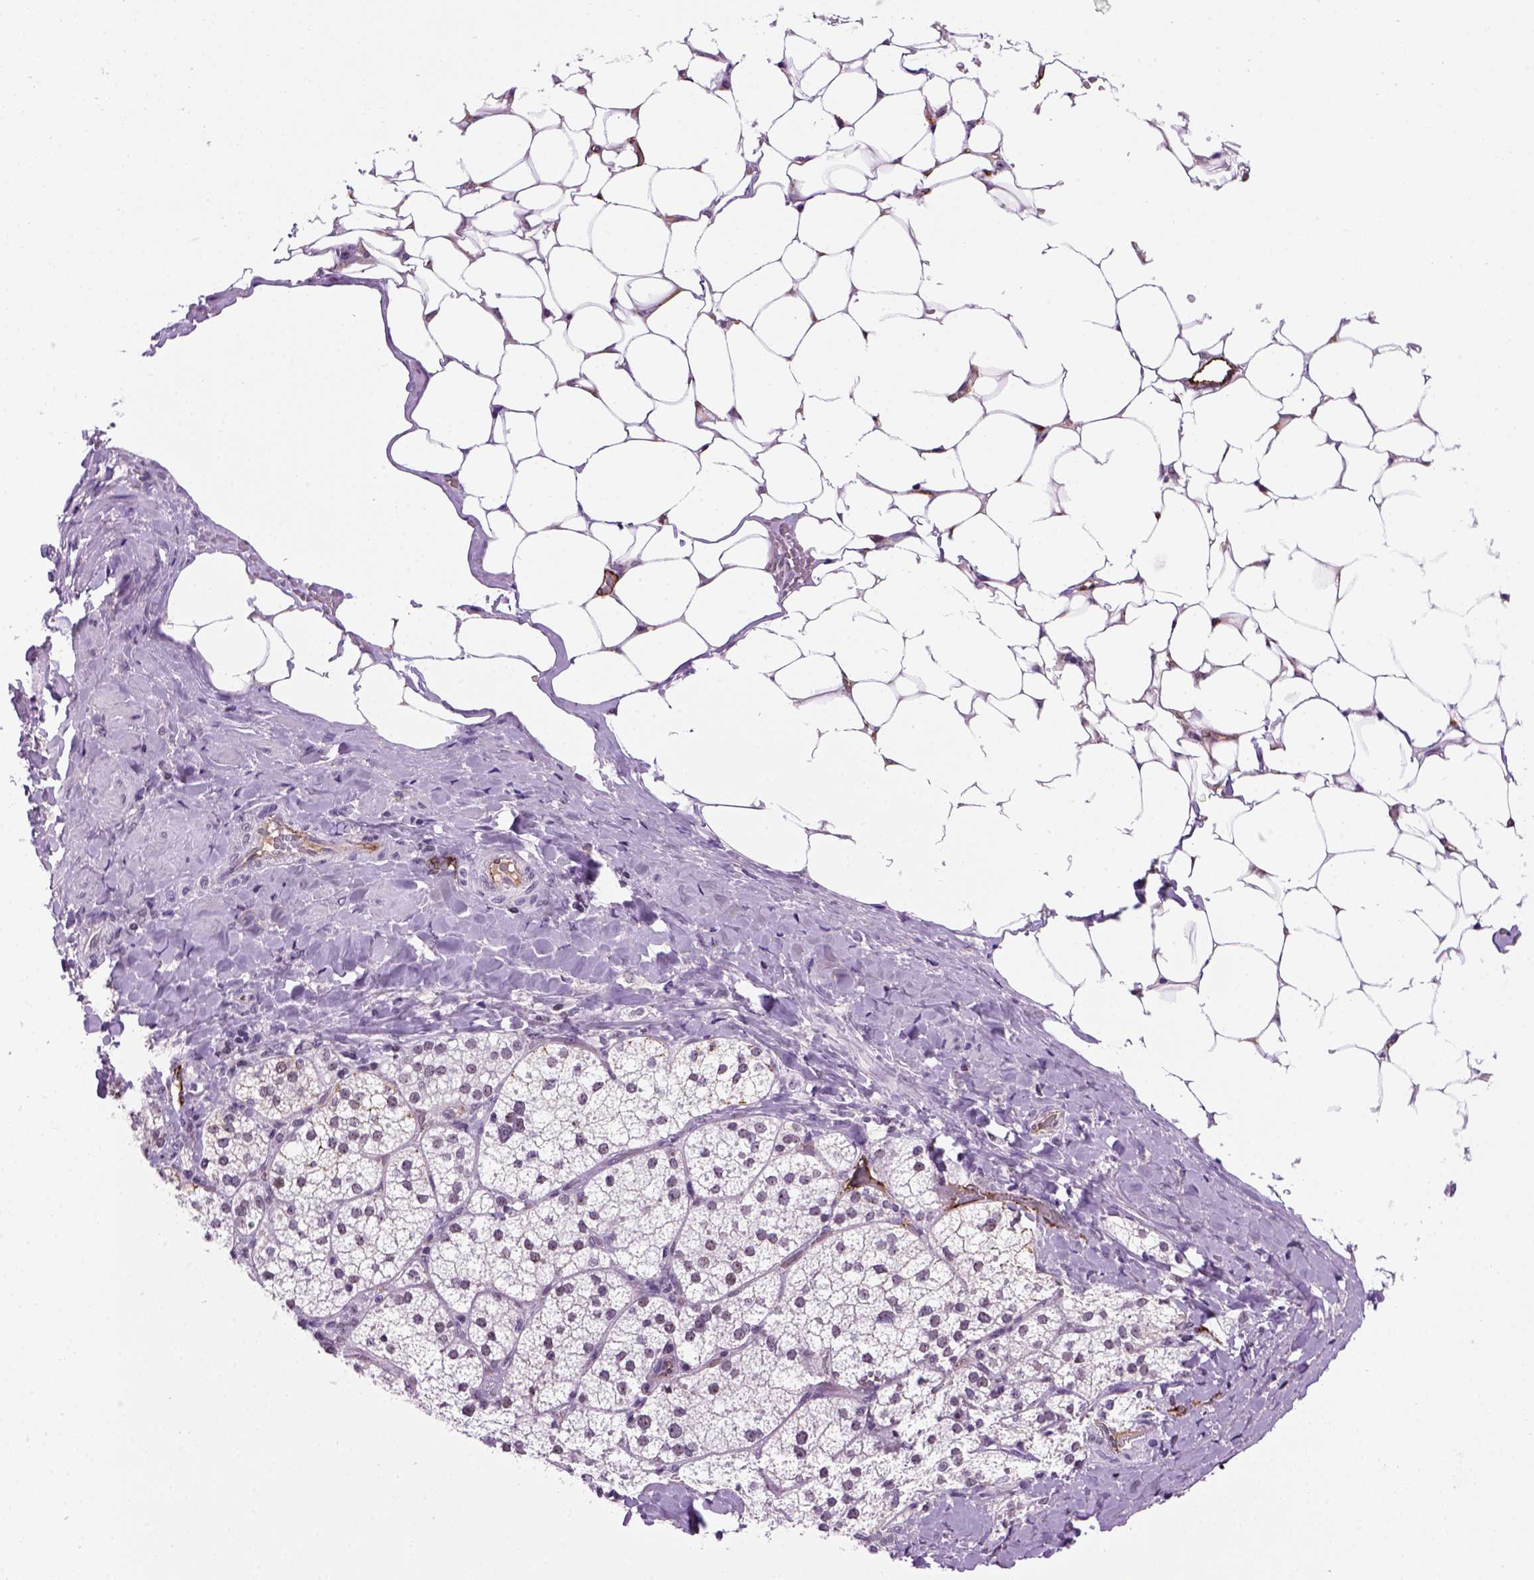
{"staining": {"intensity": "negative", "quantity": "none", "location": "none"}, "tissue": "adrenal gland", "cell_type": "Glandular cells", "image_type": "normal", "snomed": [{"axis": "morphology", "description": "Normal tissue, NOS"}, {"axis": "topography", "description": "Adrenal gland"}], "caption": "The immunohistochemistry (IHC) micrograph has no significant staining in glandular cells of adrenal gland.", "gene": "VWF", "patient": {"sex": "male", "age": 53}}